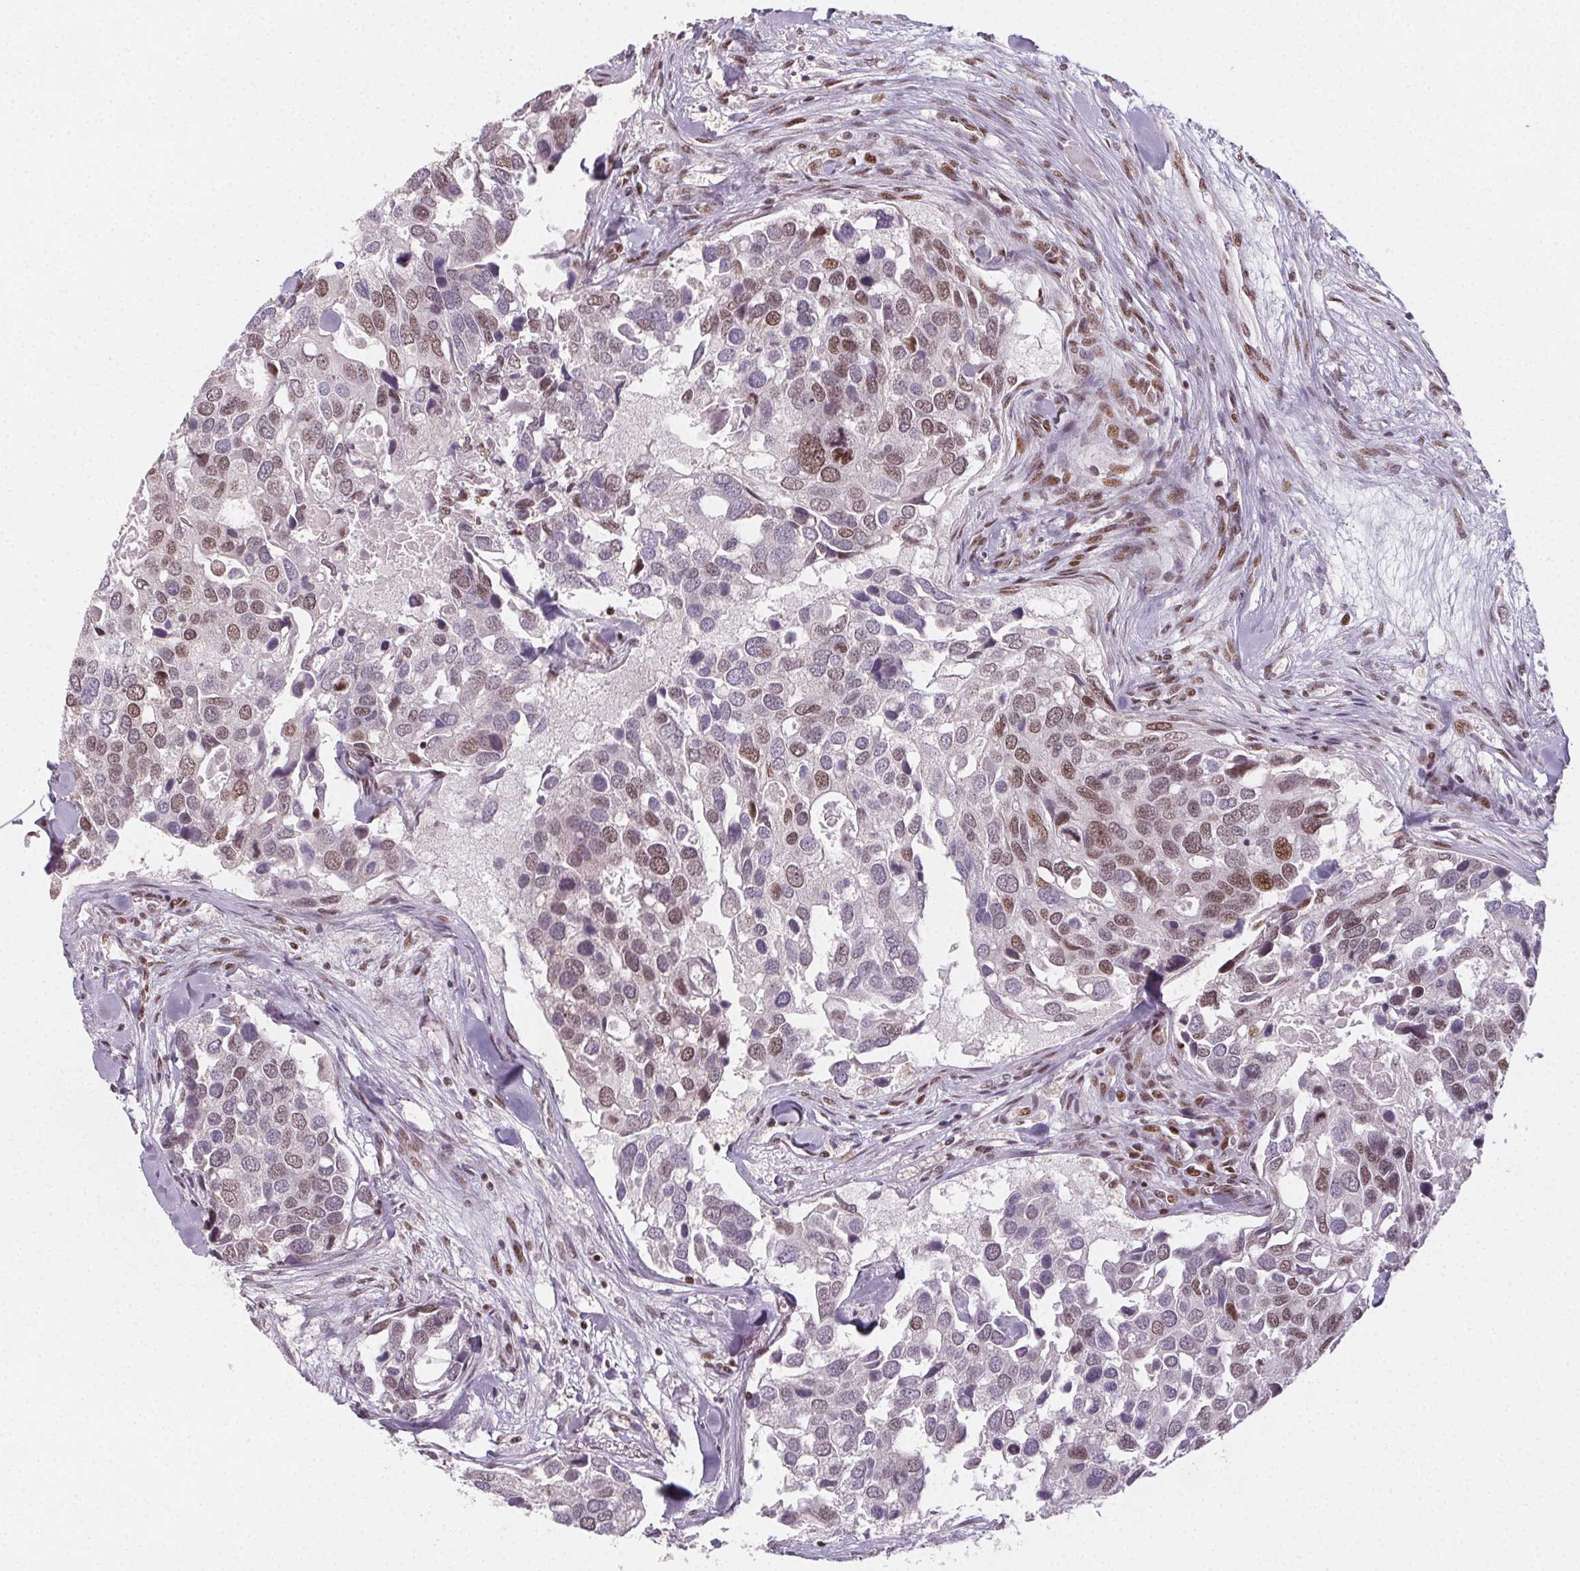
{"staining": {"intensity": "moderate", "quantity": "25%-75%", "location": "nuclear"}, "tissue": "breast cancer", "cell_type": "Tumor cells", "image_type": "cancer", "snomed": [{"axis": "morphology", "description": "Duct carcinoma"}, {"axis": "topography", "description": "Breast"}], "caption": "A photomicrograph showing moderate nuclear expression in about 25%-75% of tumor cells in breast cancer (invasive ductal carcinoma), as visualized by brown immunohistochemical staining.", "gene": "KMT2A", "patient": {"sex": "female", "age": 83}}